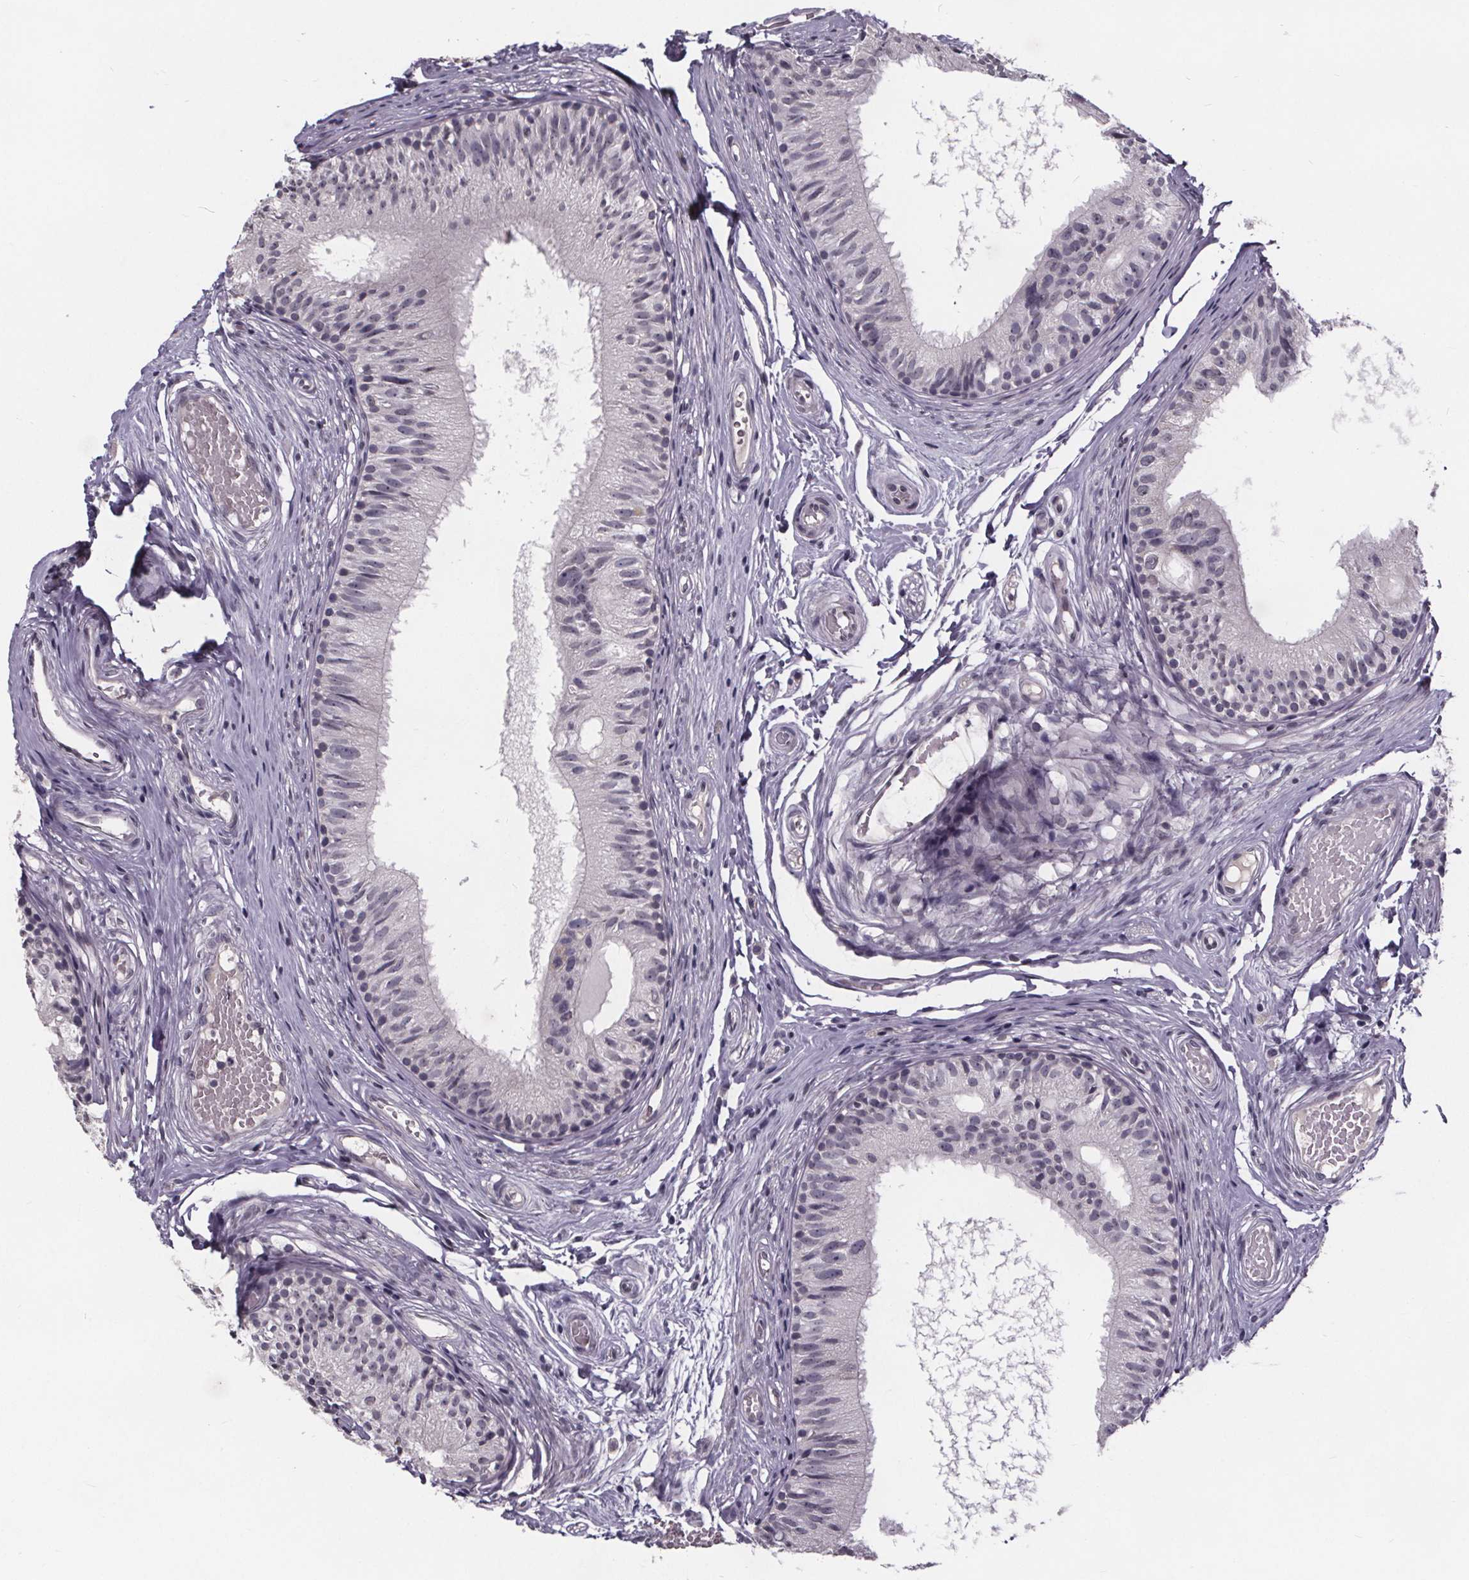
{"staining": {"intensity": "negative", "quantity": "none", "location": "none"}, "tissue": "epididymis", "cell_type": "Glandular cells", "image_type": "normal", "snomed": [{"axis": "morphology", "description": "Normal tissue, NOS"}, {"axis": "topography", "description": "Epididymis"}], "caption": "The immunohistochemistry (IHC) image has no significant staining in glandular cells of epididymis.", "gene": "FAM181B", "patient": {"sex": "male", "age": 29}}